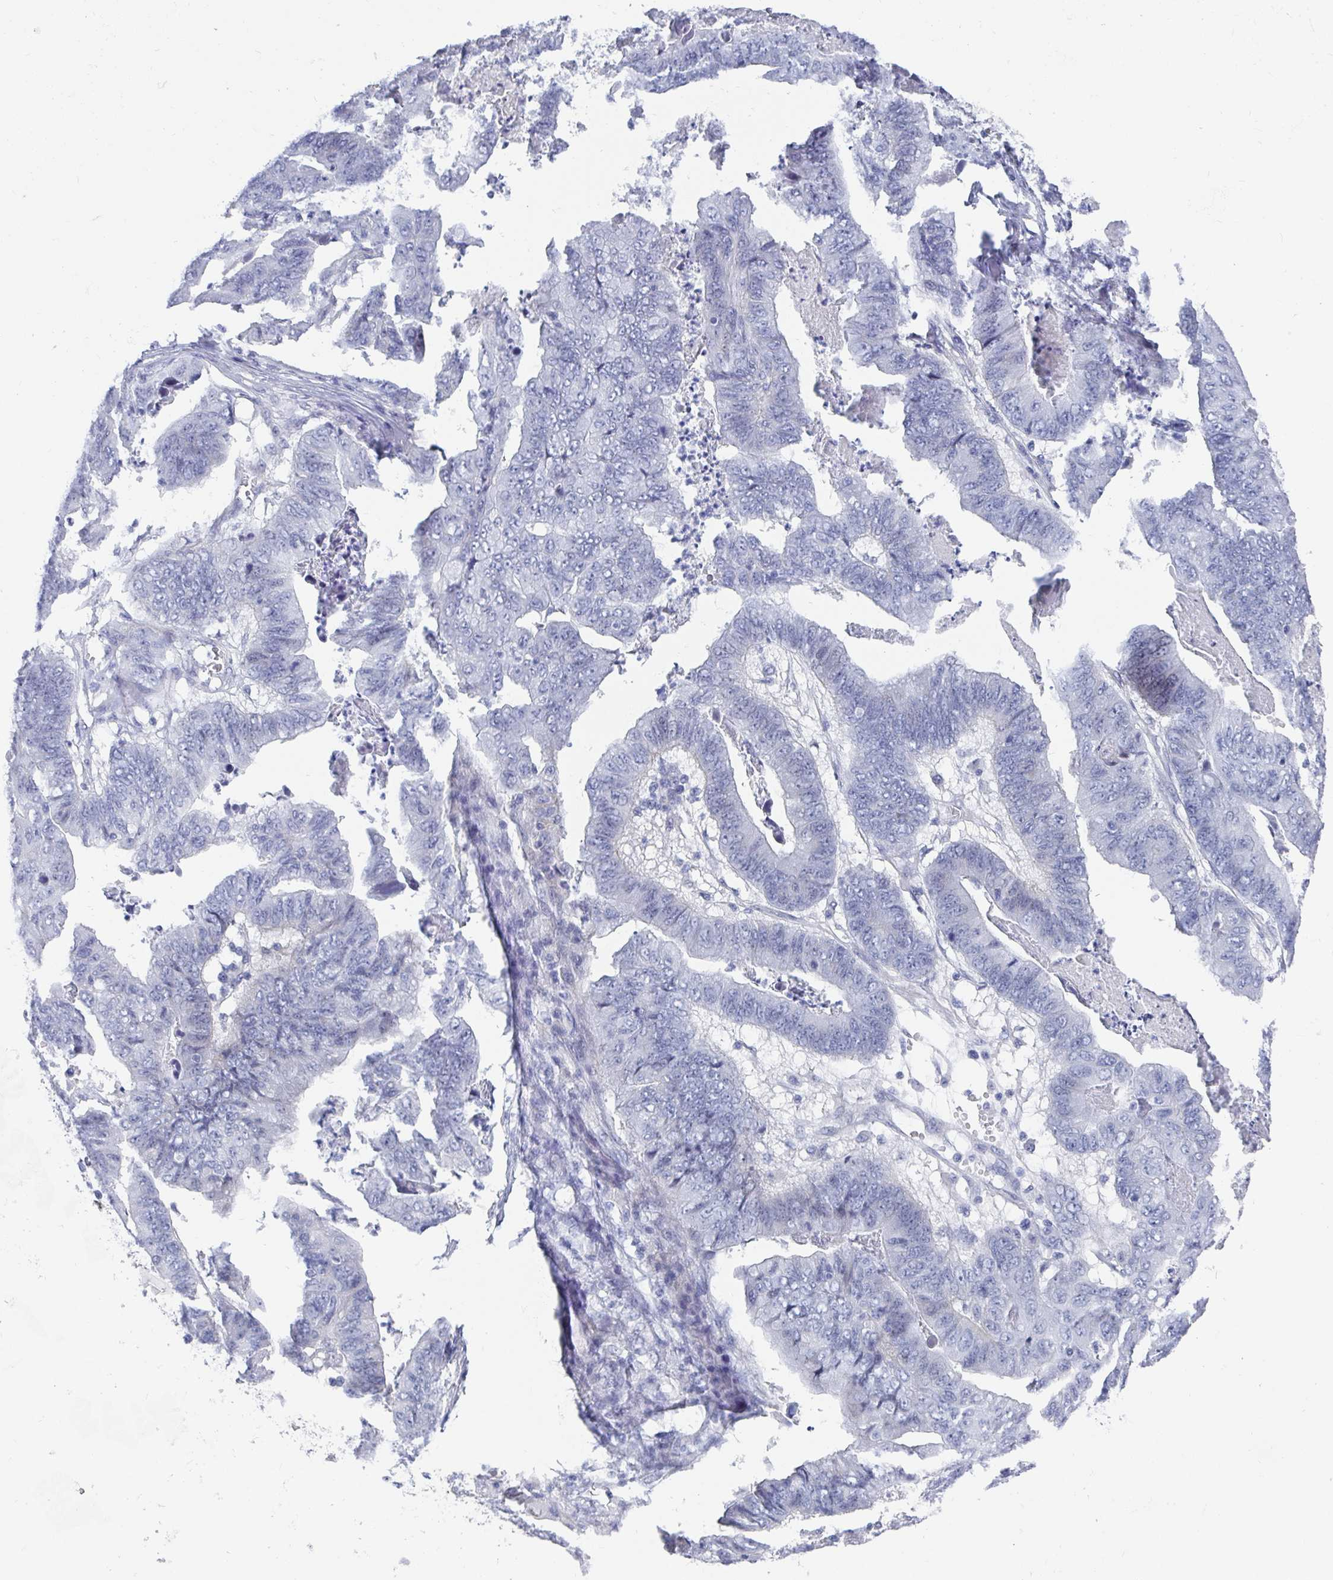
{"staining": {"intensity": "negative", "quantity": "none", "location": "none"}, "tissue": "stomach cancer", "cell_type": "Tumor cells", "image_type": "cancer", "snomed": [{"axis": "morphology", "description": "Adenocarcinoma, NOS"}, {"axis": "topography", "description": "Stomach, lower"}], "caption": "The photomicrograph reveals no significant positivity in tumor cells of stomach cancer.", "gene": "ZFP82", "patient": {"sex": "male", "age": 77}}